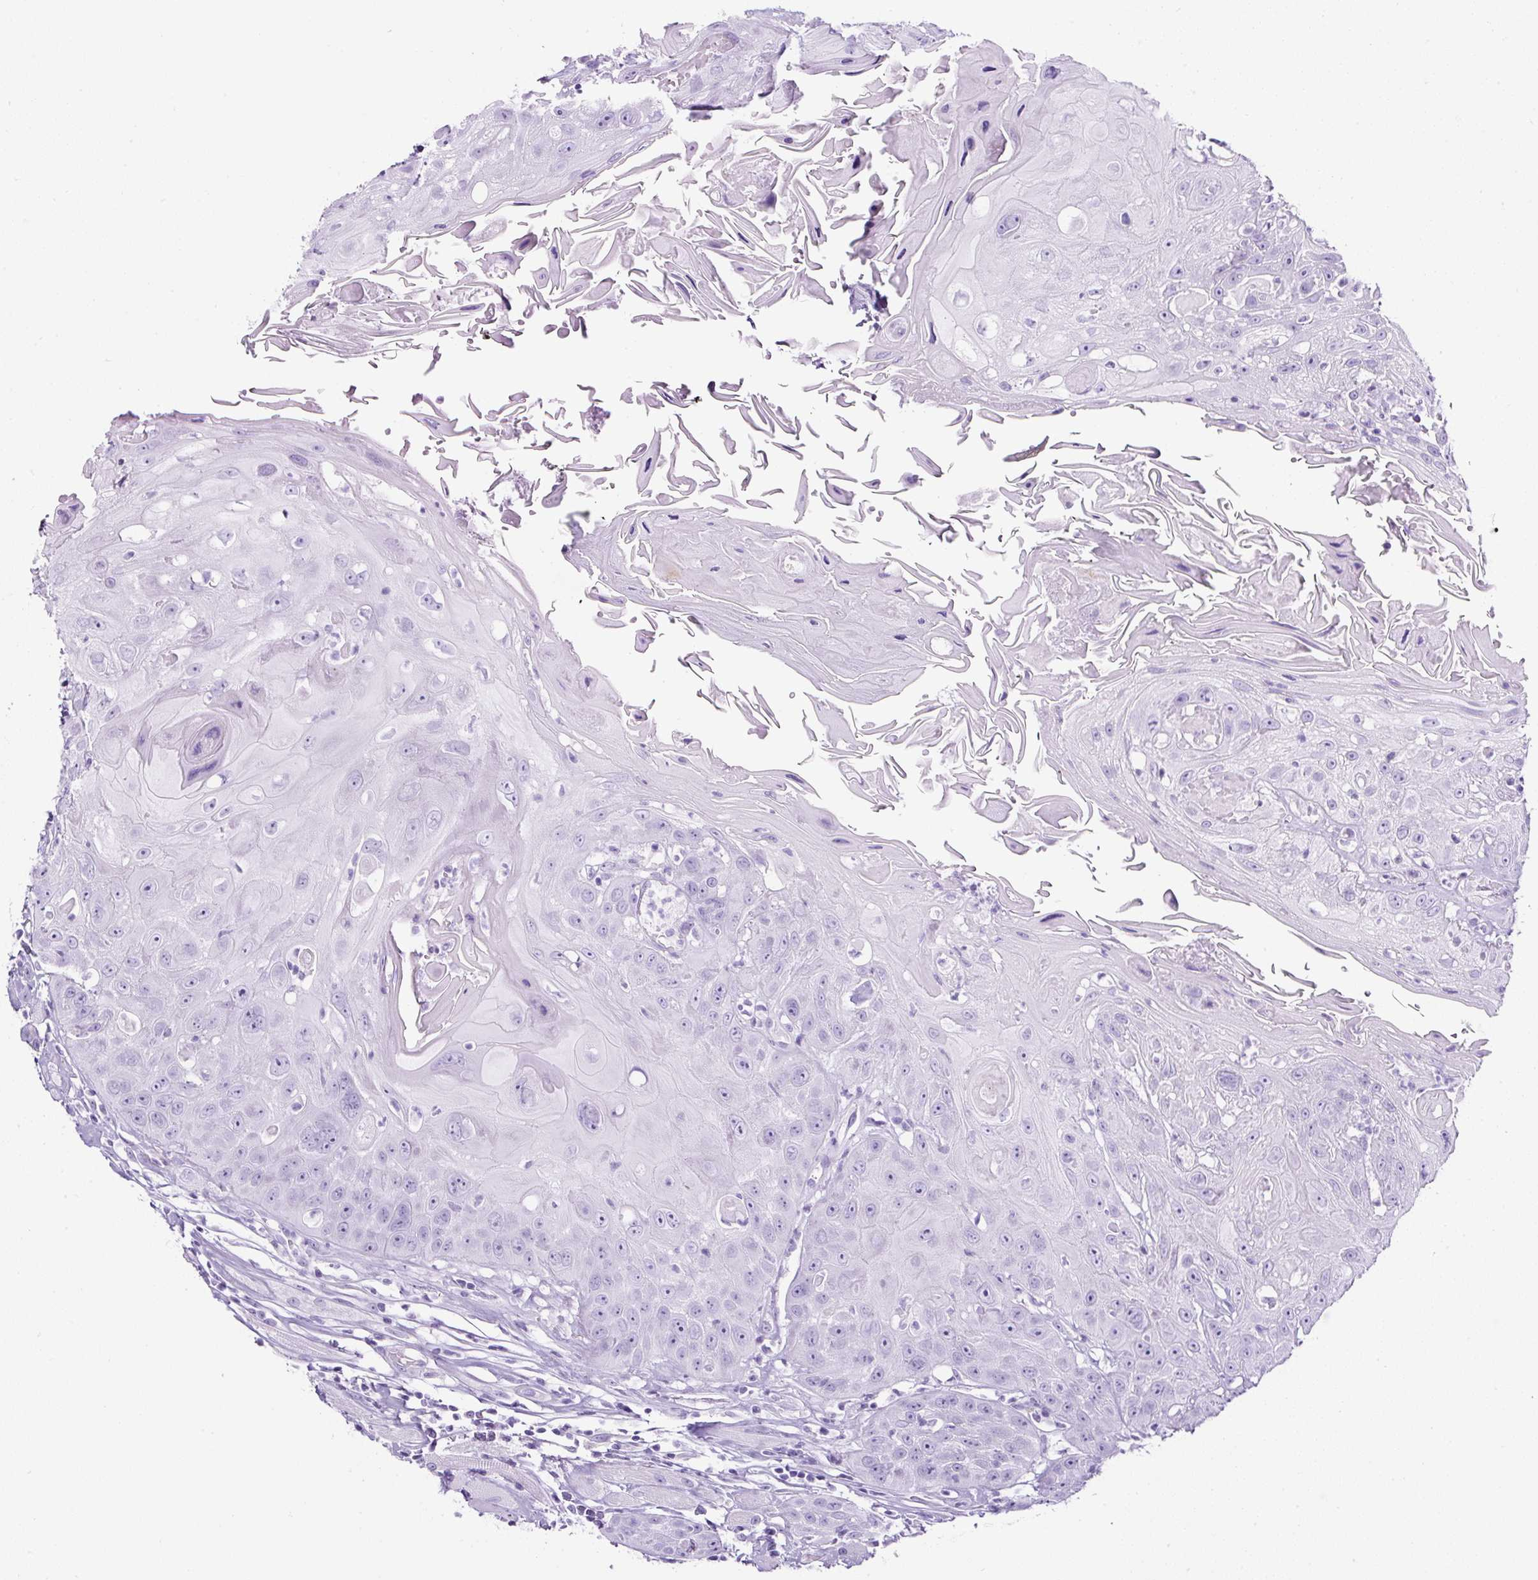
{"staining": {"intensity": "negative", "quantity": "none", "location": "none"}, "tissue": "head and neck cancer", "cell_type": "Tumor cells", "image_type": "cancer", "snomed": [{"axis": "morphology", "description": "Squamous cell carcinoma, NOS"}, {"axis": "topography", "description": "Head-Neck"}], "caption": "The histopathology image reveals no staining of tumor cells in head and neck squamous cell carcinoma. (DAB (3,3'-diaminobenzidine) immunohistochemistry visualized using brightfield microscopy, high magnification).", "gene": "TMEM200B", "patient": {"sex": "female", "age": 59}}